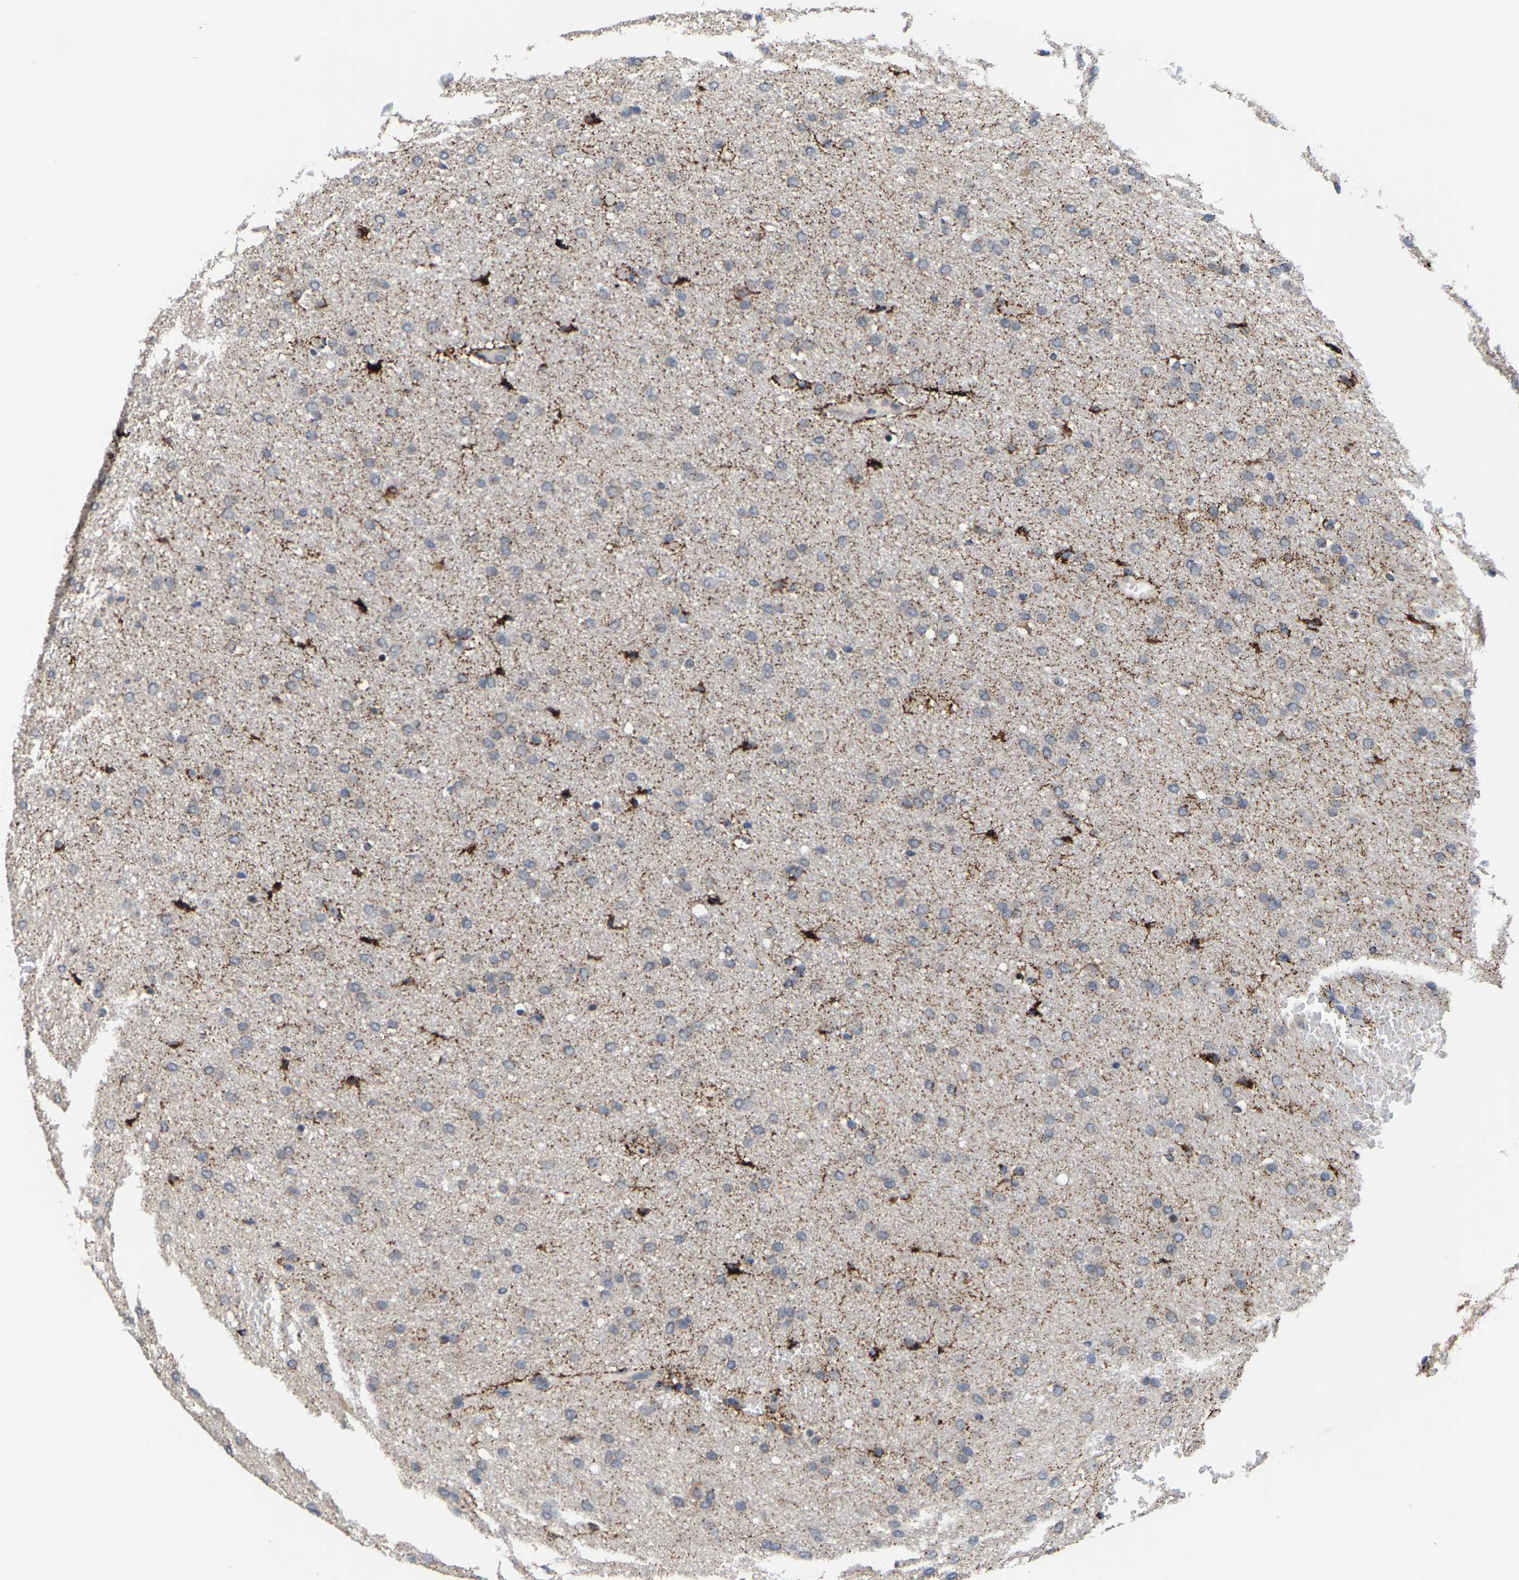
{"staining": {"intensity": "negative", "quantity": "none", "location": "none"}, "tissue": "glioma", "cell_type": "Tumor cells", "image_type": "cancer", "snomed": [{"axis": "morphology", "description": "Glioma, malignant, Low grade"}, {"axis": "topography", "description": "Brain"}], "caption": "Tumor cells are negative for protein expression in human glioma.", "gene": "TDRKH", "patient": {"sex": "female", "age": 37}}